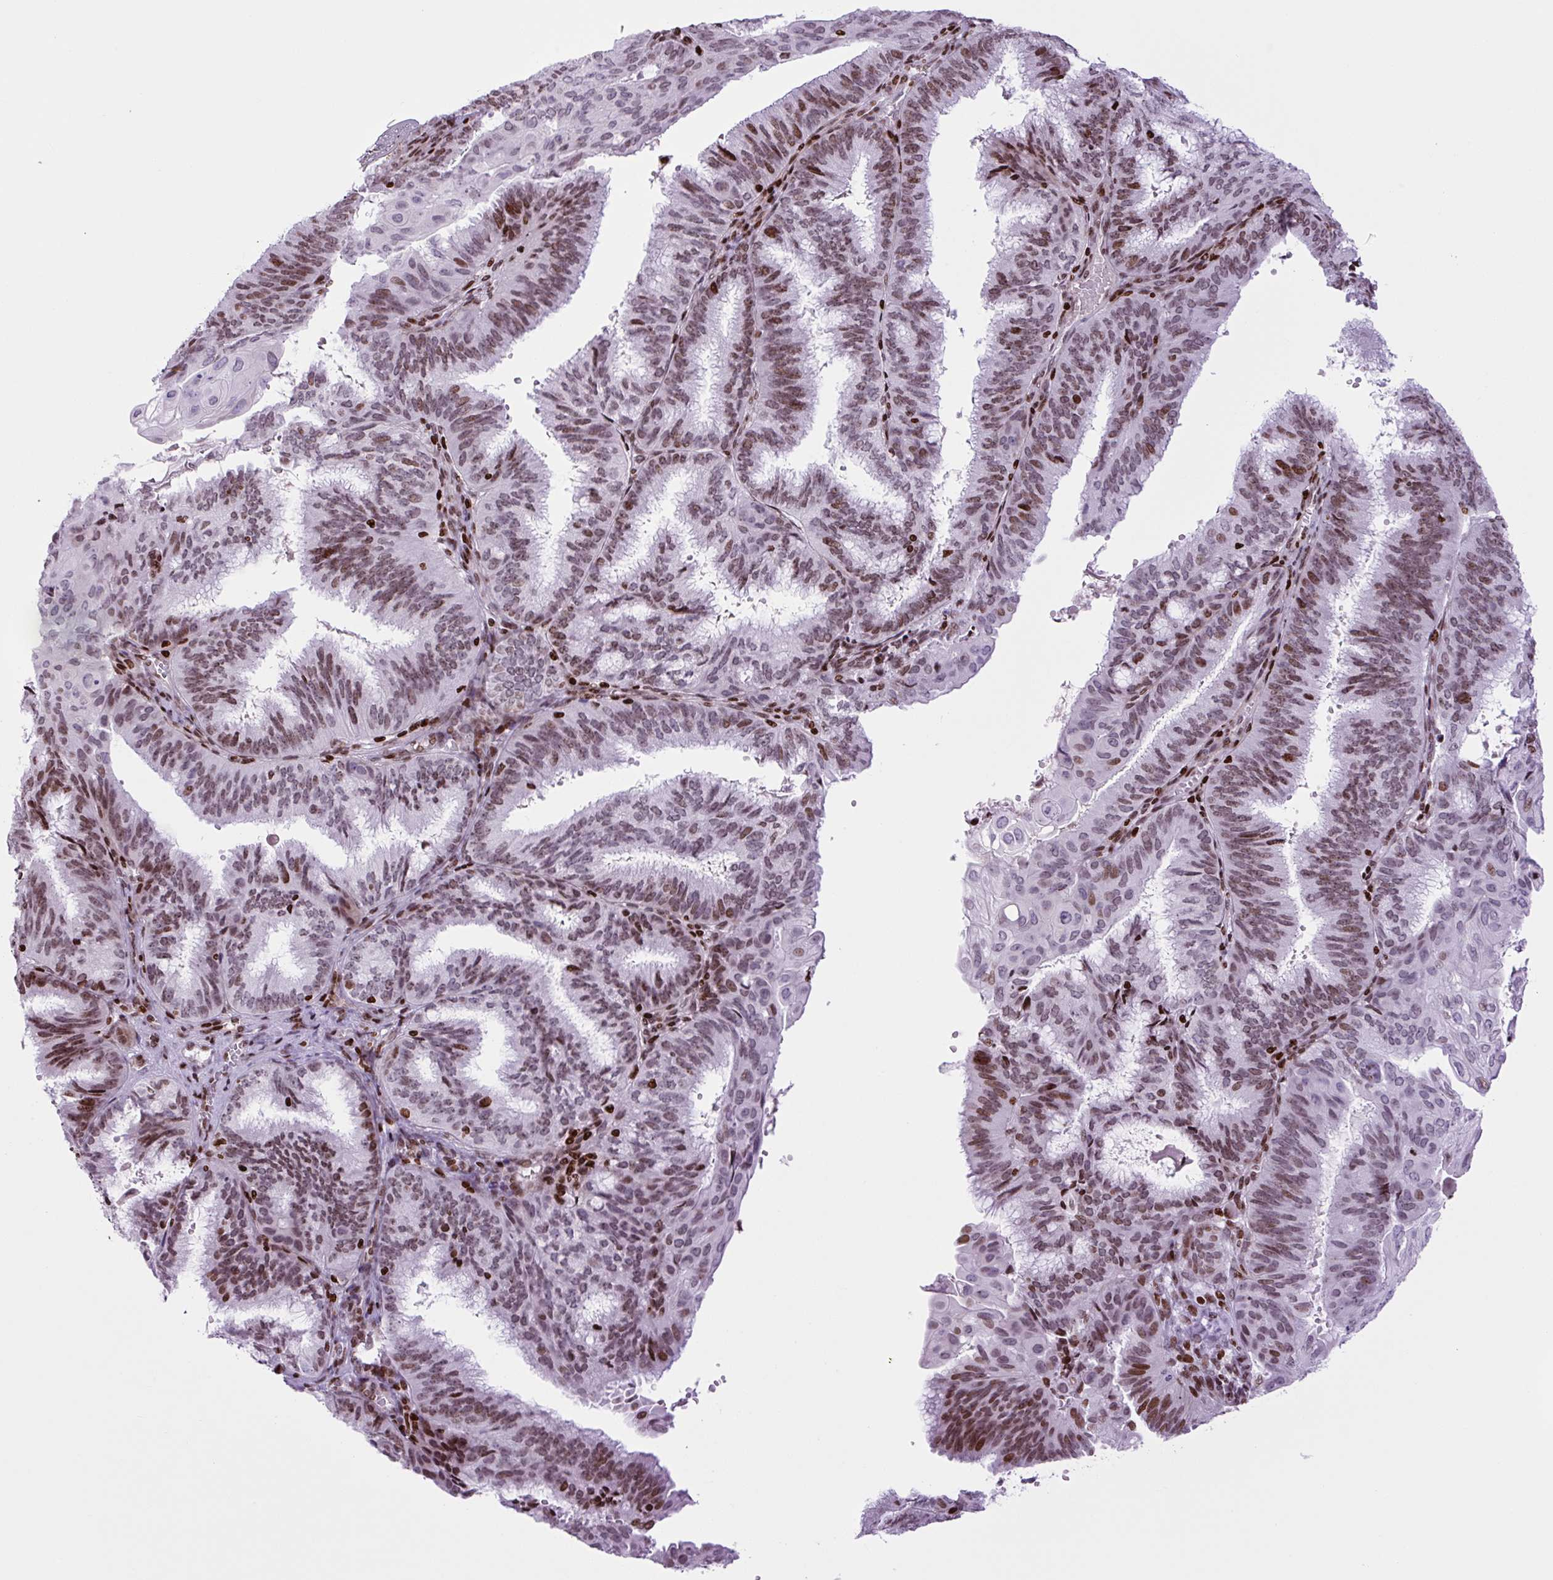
{"staining": {"intensity": "moderate", "quantity": "25%-75%", "location": "nuclear"}, "tissue": "endometrial cancer", "cell_type": "Tumor cells", "image_type": "cancer", "snomed": [{"axis": "morphology", "description": "Adenocarcinoma, NOS"}, {"axis": "topography", "description": "Endometrium"}], "caption": "Immunohistochemistry image of neoplastic tissue: adenocarcinoma (endometrial) stained using immunohistochemistry (IHC) demonstrates medium levels of moderate protein expression localized specifically in the nuclear of tumor cells, appearing as a nuclear brown color.", "gene": "H1-3", "patient": {"sex": "female", "age": 49}}